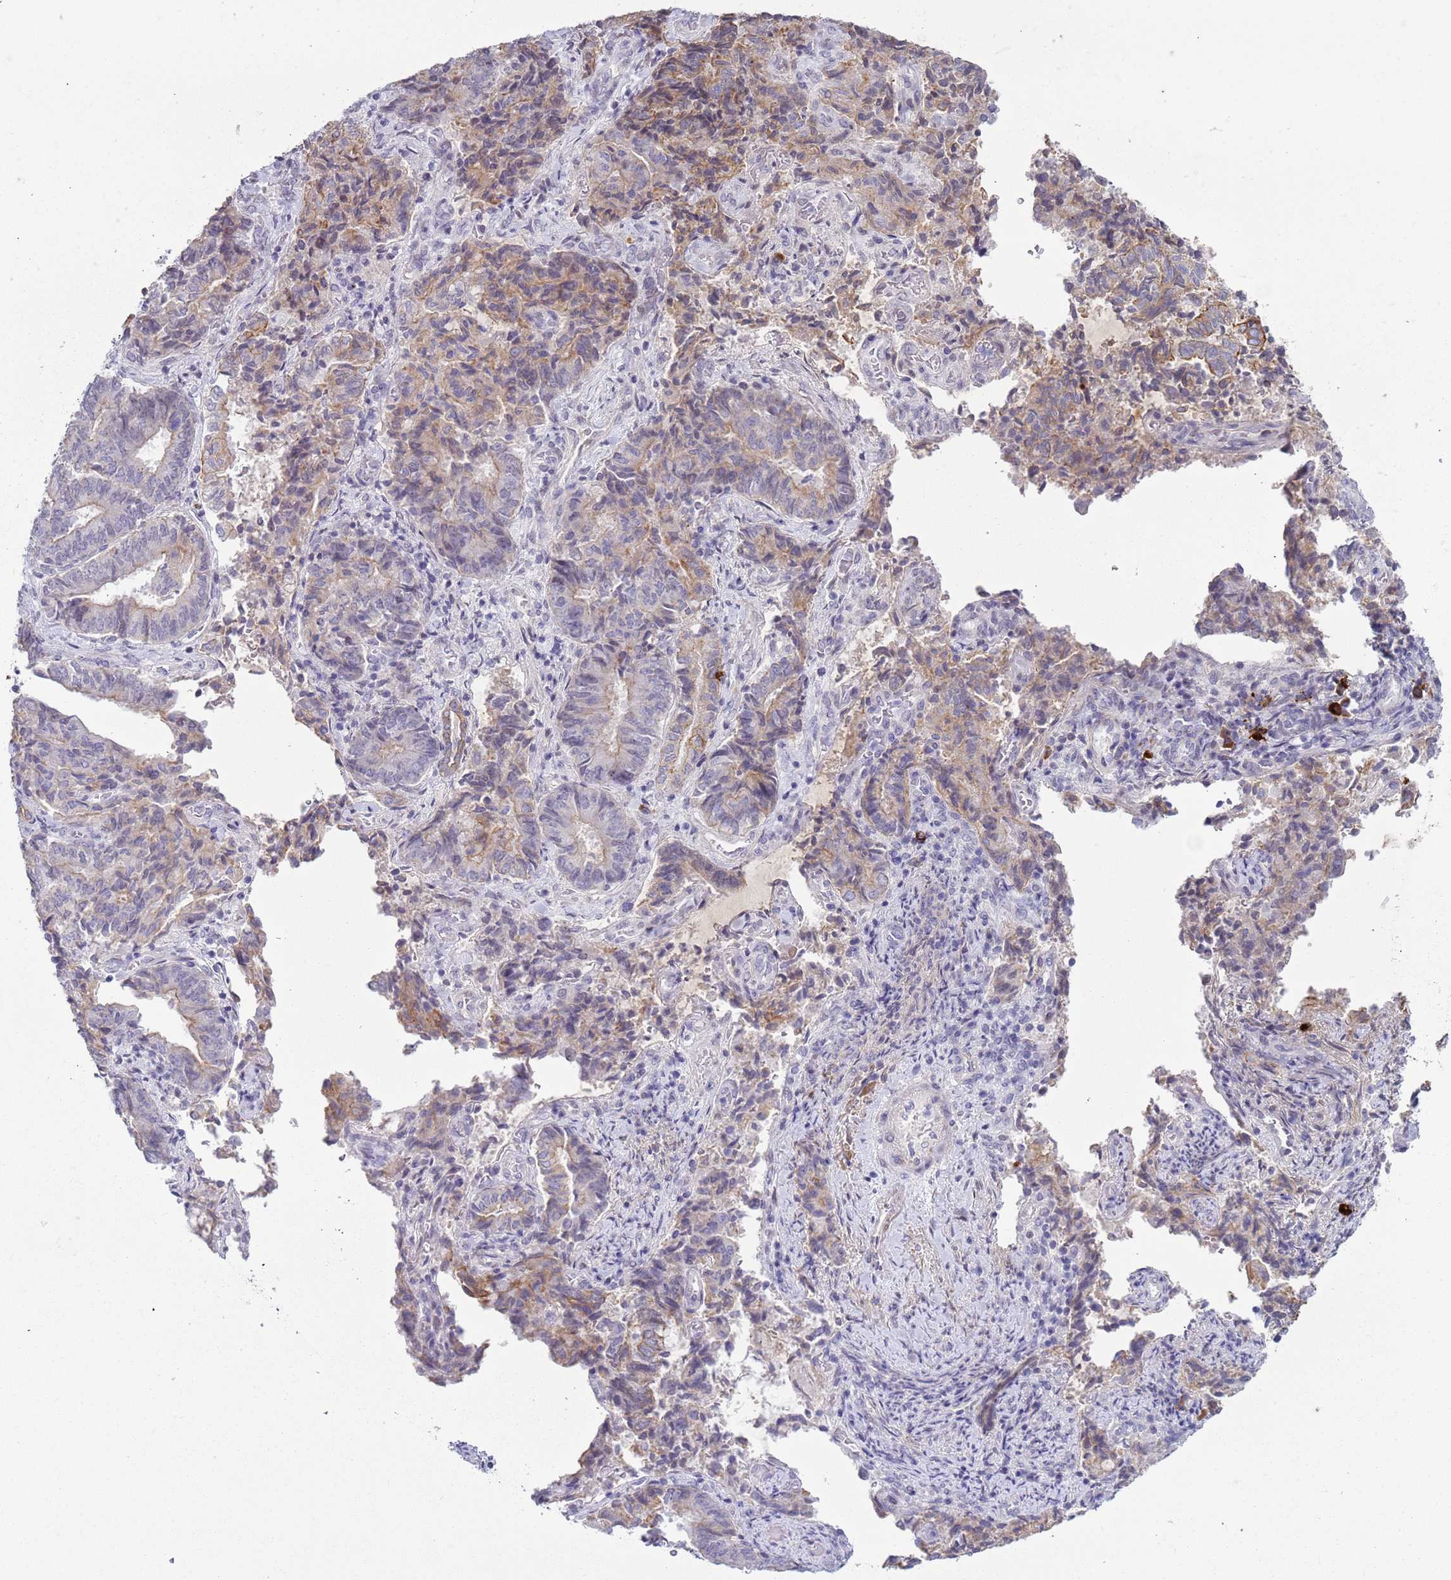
{"staining": {"intensity": "moderate", "quantity": "25%-75%", "location": "cytoplasmic/membranous"}, "tissue": "endometrial cancer", "cell_type": "Tumor cells", "image_type": "cancer", "snomed": [{"axis": "morphology", "description": "Adenocarcinoma, NOS"}, {"axis": "topography", "description": "Endometrium"}], "caption": "A high-resolution micrograph shows immunohistochemistry staining of endometrial adenocarcinoma, which displays moderate cytoplasmic/membranous positivity in approximately 25%-75% of tumor cells.", "gene": "NPAP1", "patient": {"sex": "female", "age": 80}}